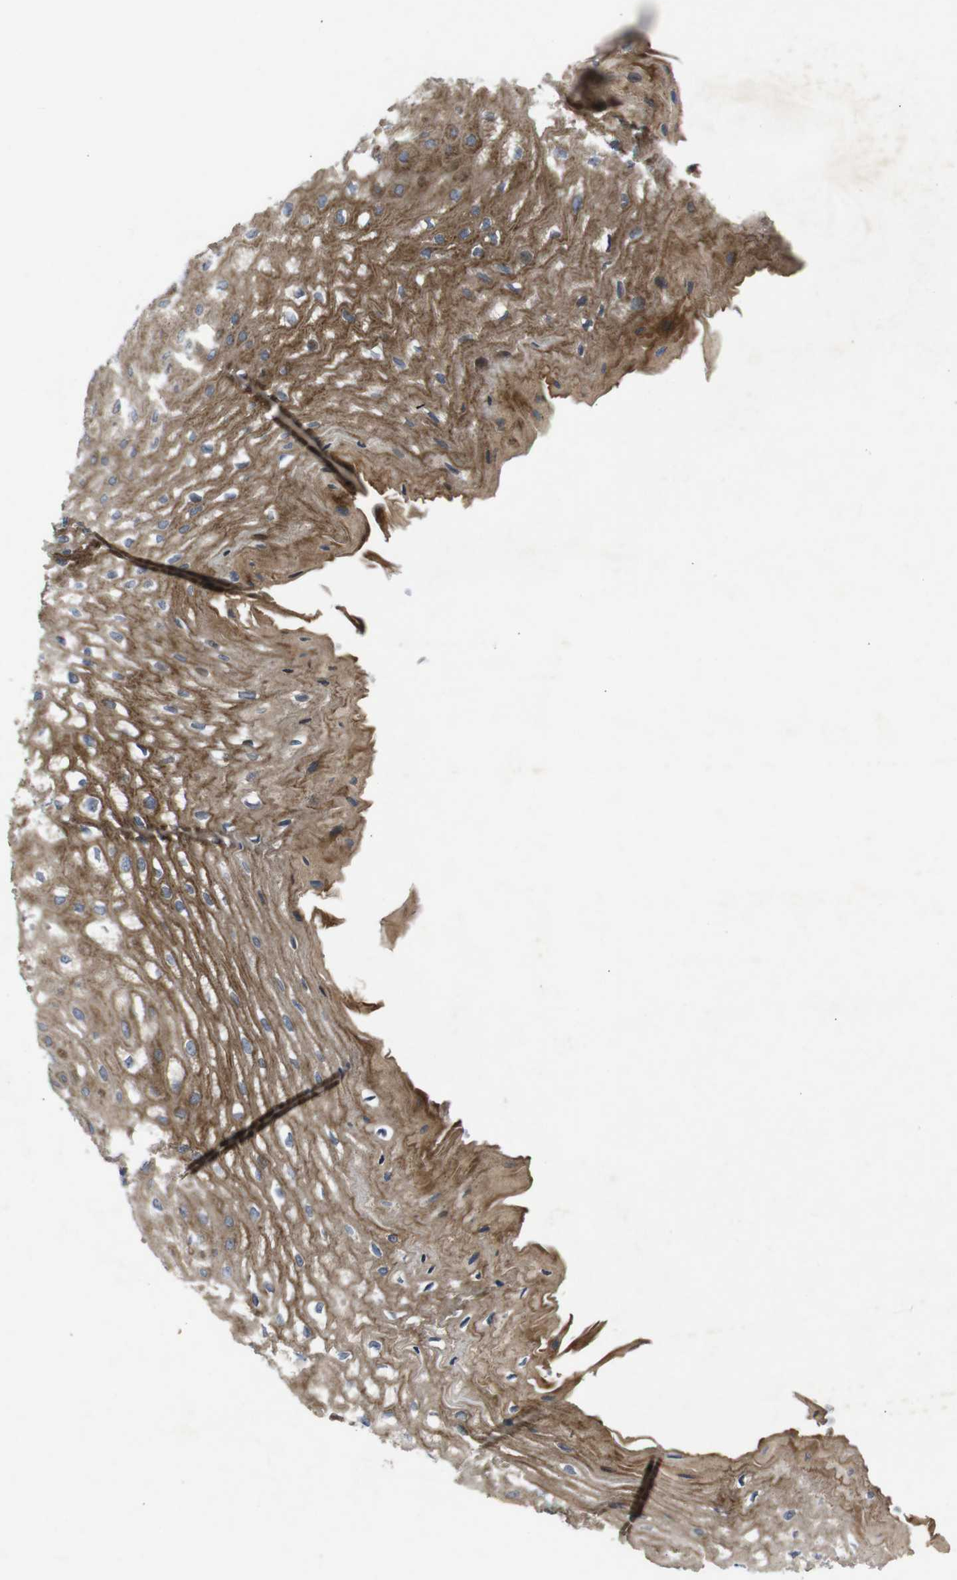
{"staining": {"intensity": "moderate", "quantity": ">75%", "location": "cytoplasmic/membranous"}, "tissue": "esophagus", "cell_type": "Squamous epithelial cells", "image_type": "normal", "snomed": [{"axis": "morphology", "description": "Normal tissue, NOS"}, {"axis": "topography", "description": "Esophagus"}], "caption": "Protein staining by IHC displays moderate cytoplasmic/membranous expression in about >75% of squamous epithelial cells in unremarkable esophagus. The staining is performed using DAB brown chromogen to label protein expression. The nuclei are counter-stained blue using hematoxylin.", "gene": "CHST10", "patient": {"sex": "male", "age": 54}}